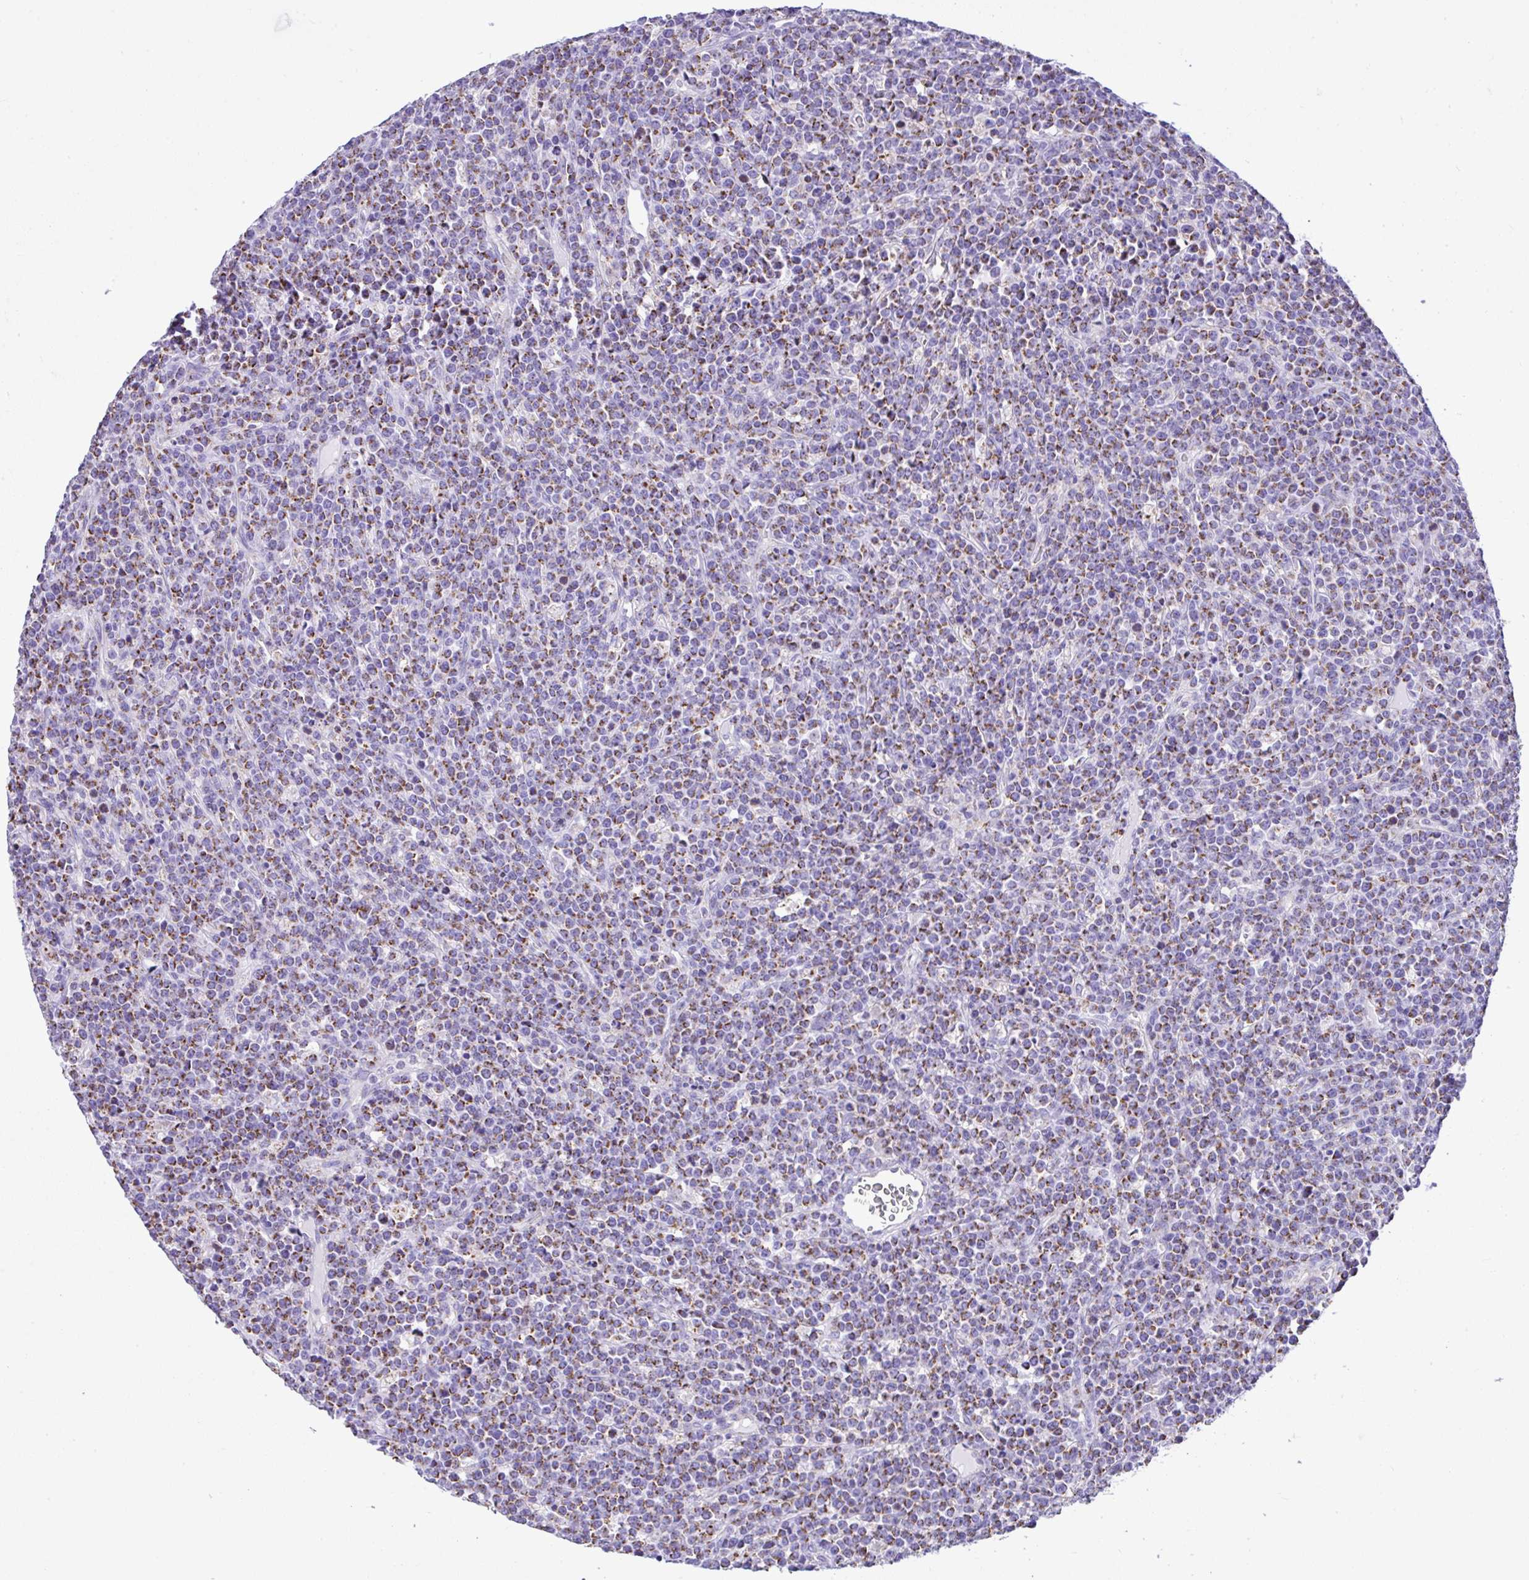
{"staining": {"intensity": "moderate", "quantity": ">75%", "location": "cytoplasmic/membranous"}, "tissue": "lymphoma", "cell_type": "Tumor cells", "image_type": "cancer", "snomed": [{"axis": "morphology", "description": "Malignant lymphoma, non-Hodgkin's type, High grade"}, {"axis": "topography", "description": "Ovary"}], "caption": "An image showing moderate cytoplasmic/membranous positivity in about >75% of tumor cells in lymphoma, as visualized by brown immunohistochemical staining.", "gene": "SLC13A1", "patient": {"sex": "female", "age": 56}}